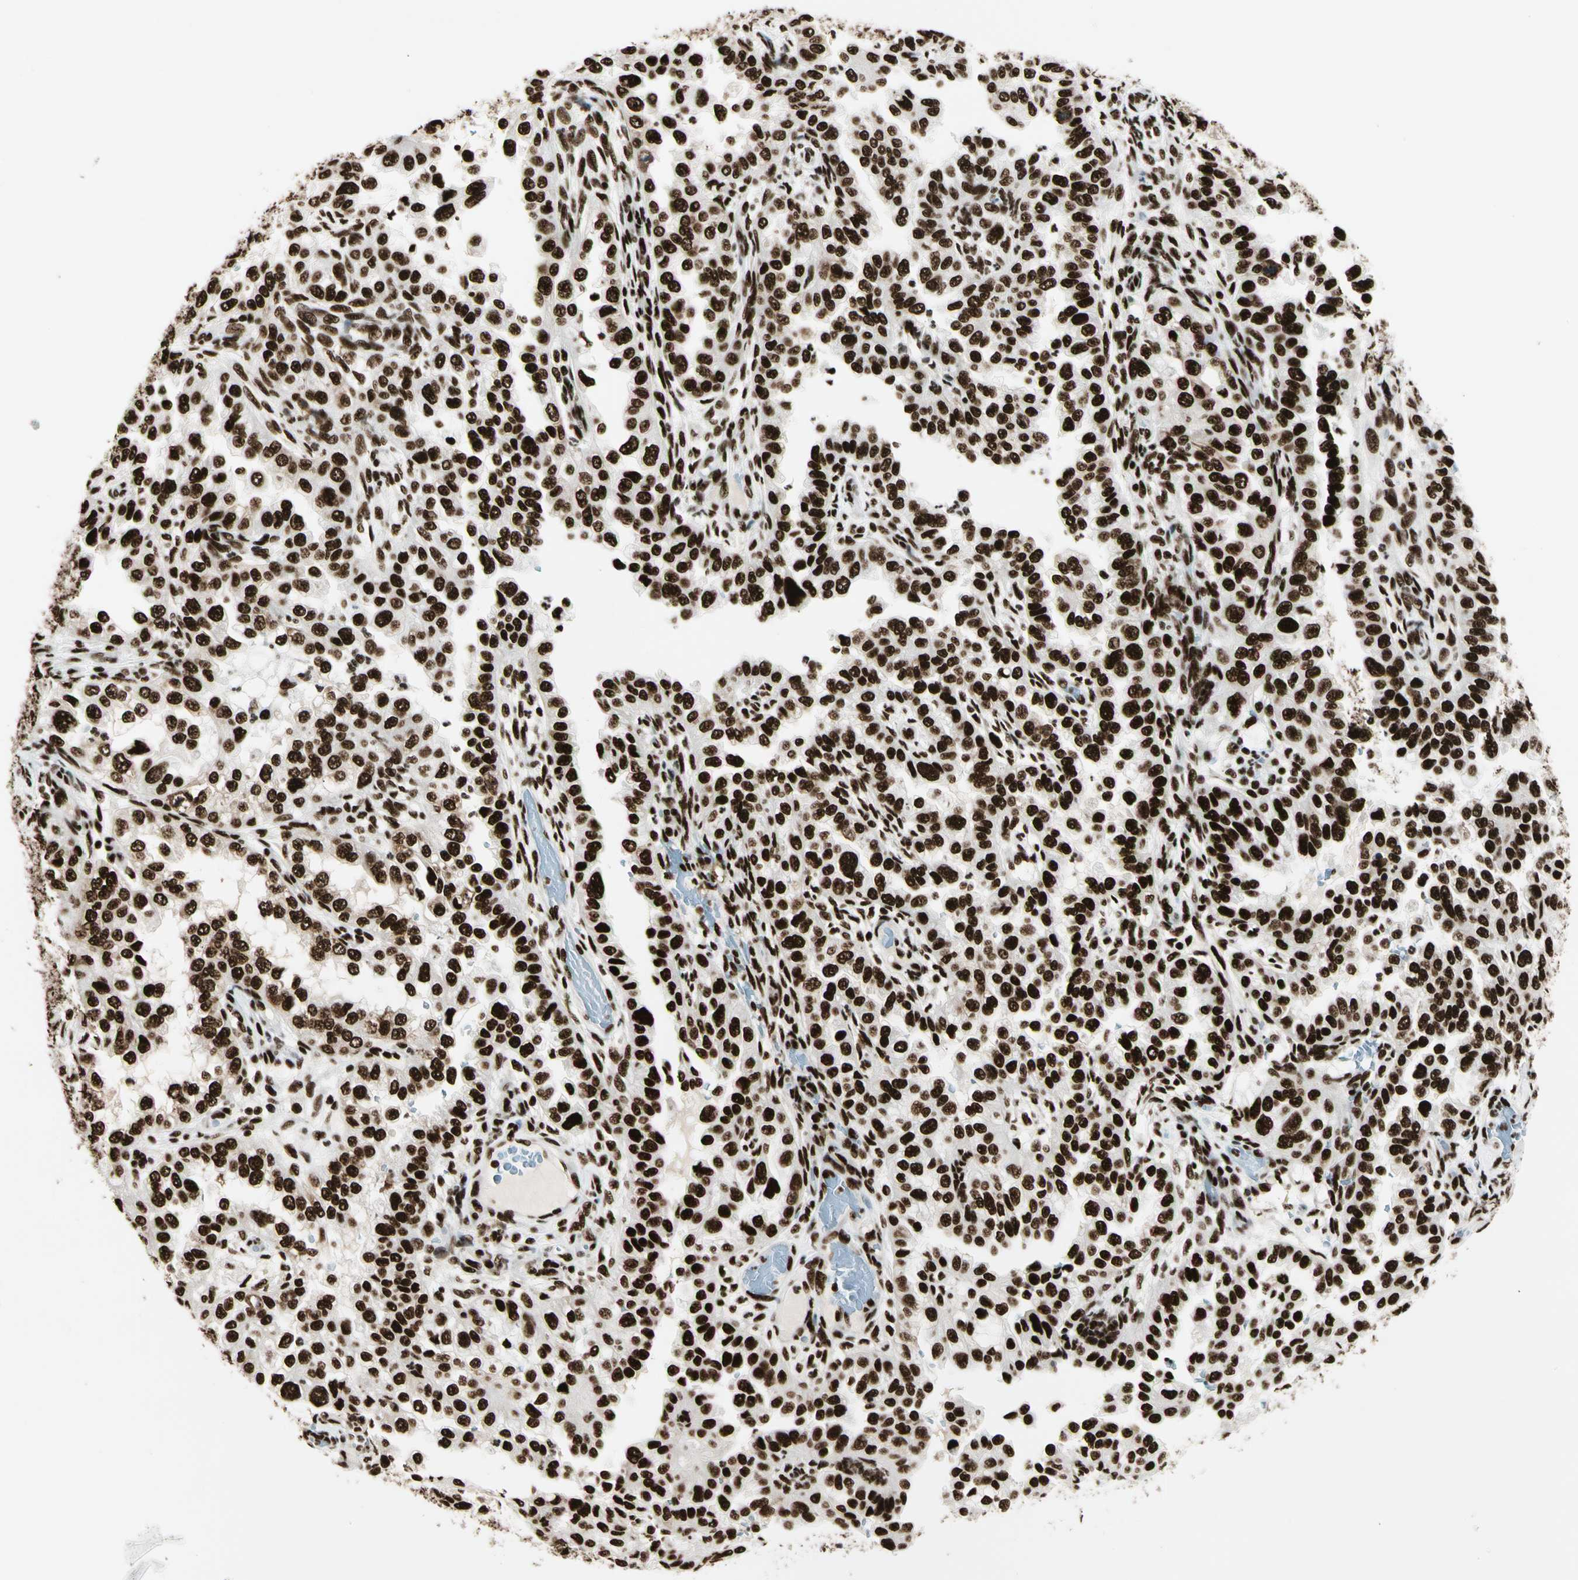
{"staining": {"intensity": "strong", "quantity": ">75%", "location": "nuclear"}, "tissue": "endometrial cancer", "cell_type": "Tumor cells", "image_type": "cancer", "snomed": [{"axis": "morphology", "description": "Adenocarcinoma, NOS"}, {"axis": "topography", "description": "Endometrium"}], "caption": "Immunohistochemical staining of endometrial adenocarcinoma demonstrates high levels of strong nuclear protein positivity in approximately >75% of tumor cells.", "gene": "CCAR1", "patient": {"sex": "female", "age": 85}}